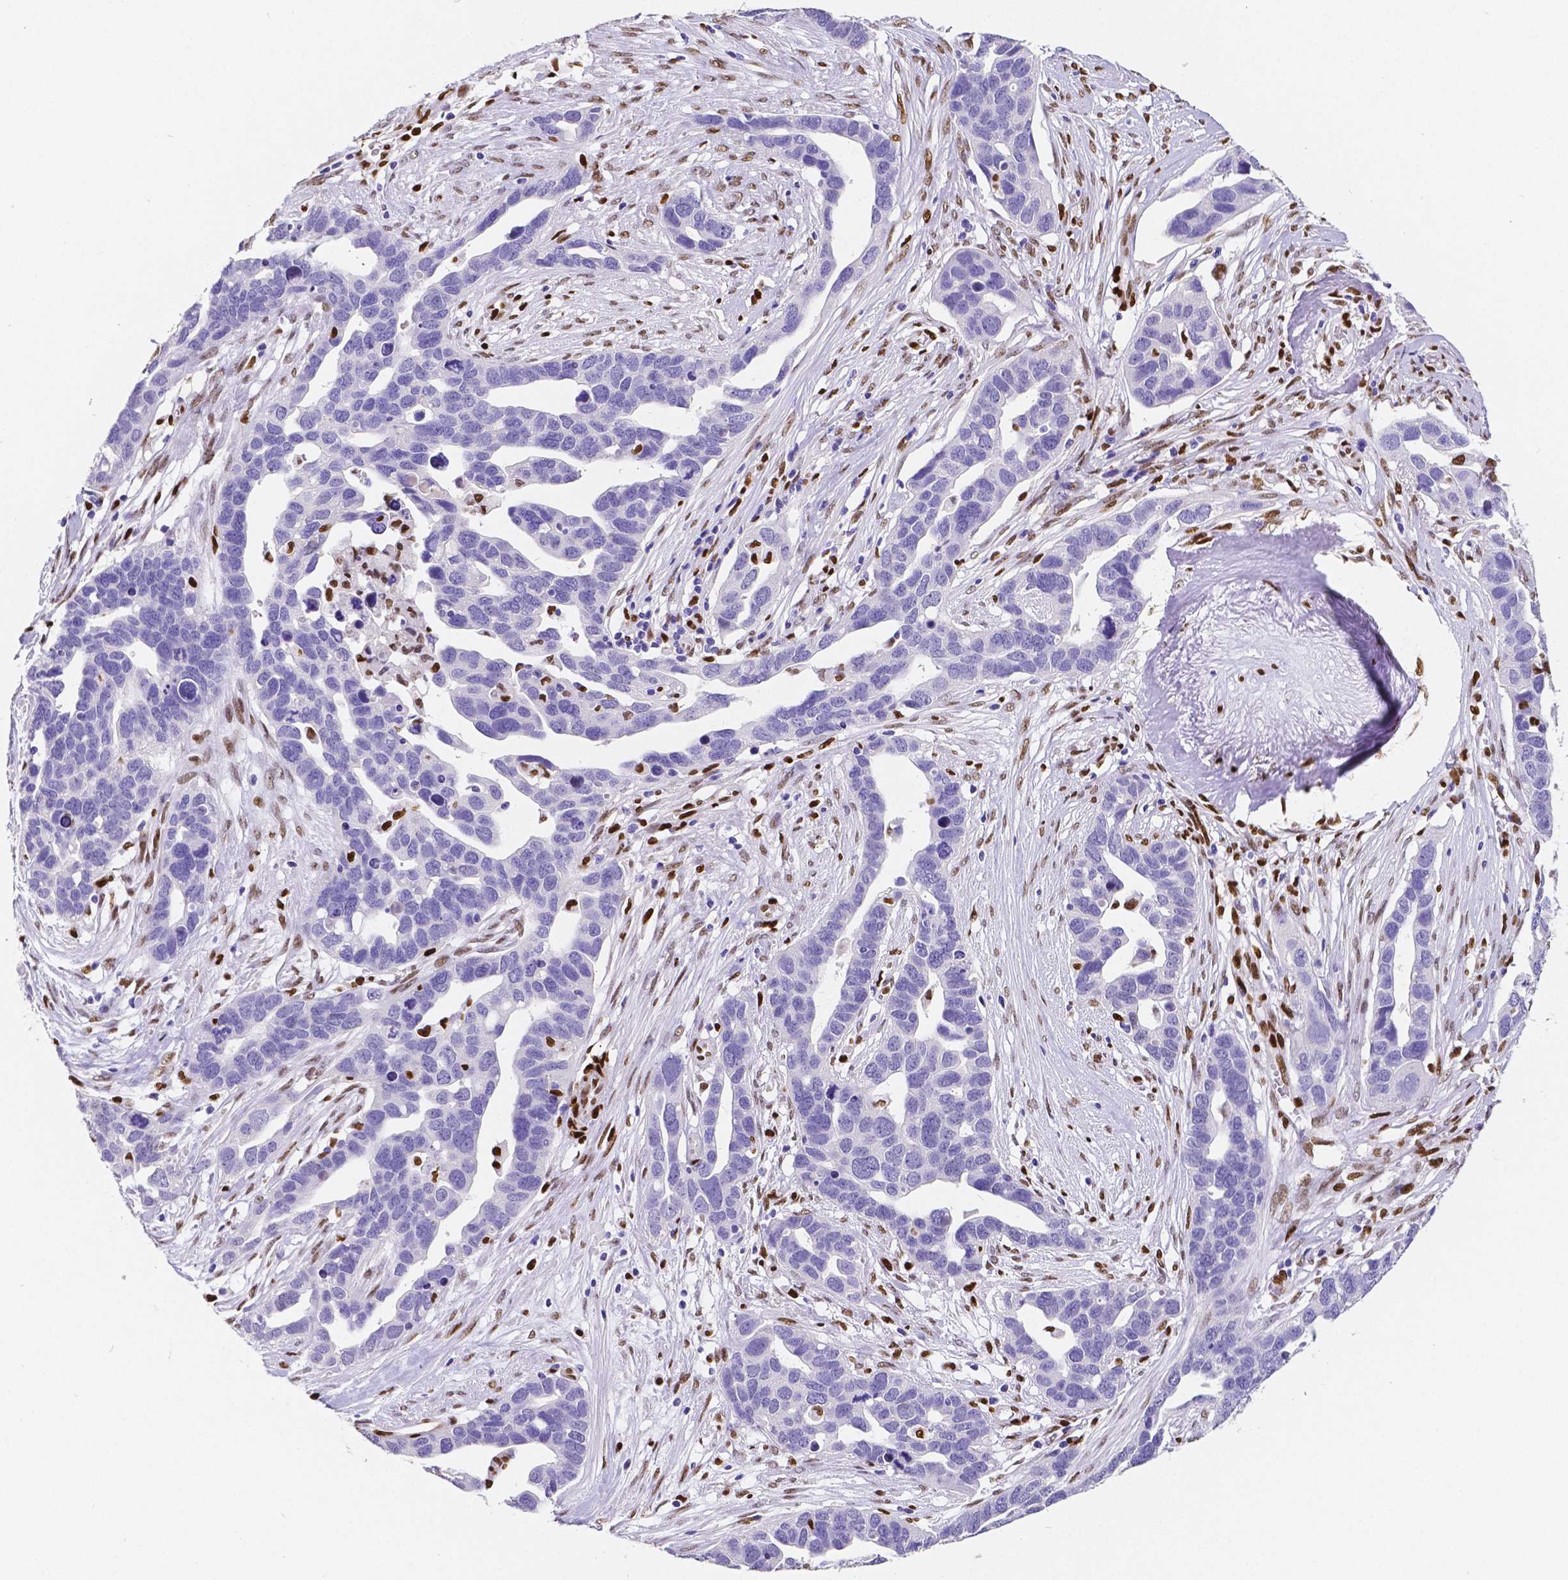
{"staining": {"intensity": "negative", "quantity": "none", "location": "none"}, "tissue": "ovarian cancer", "cell_type": "Tumor cells", "image_type": "cancer", "snomed": [{"axis": "morphology", "description": "Cystadenocarcinoma, serous, NOS"}, {"axis": "topography", "description": "Ovary"}], "caption": "Ovarian cancer (serous cystadenocarcinoma) stained for a protein using immunohistochemistry (IHC) displays no expression tumor cells.", "gene": "MEF2C", "patient": {"sex": "female", "age": 54}}